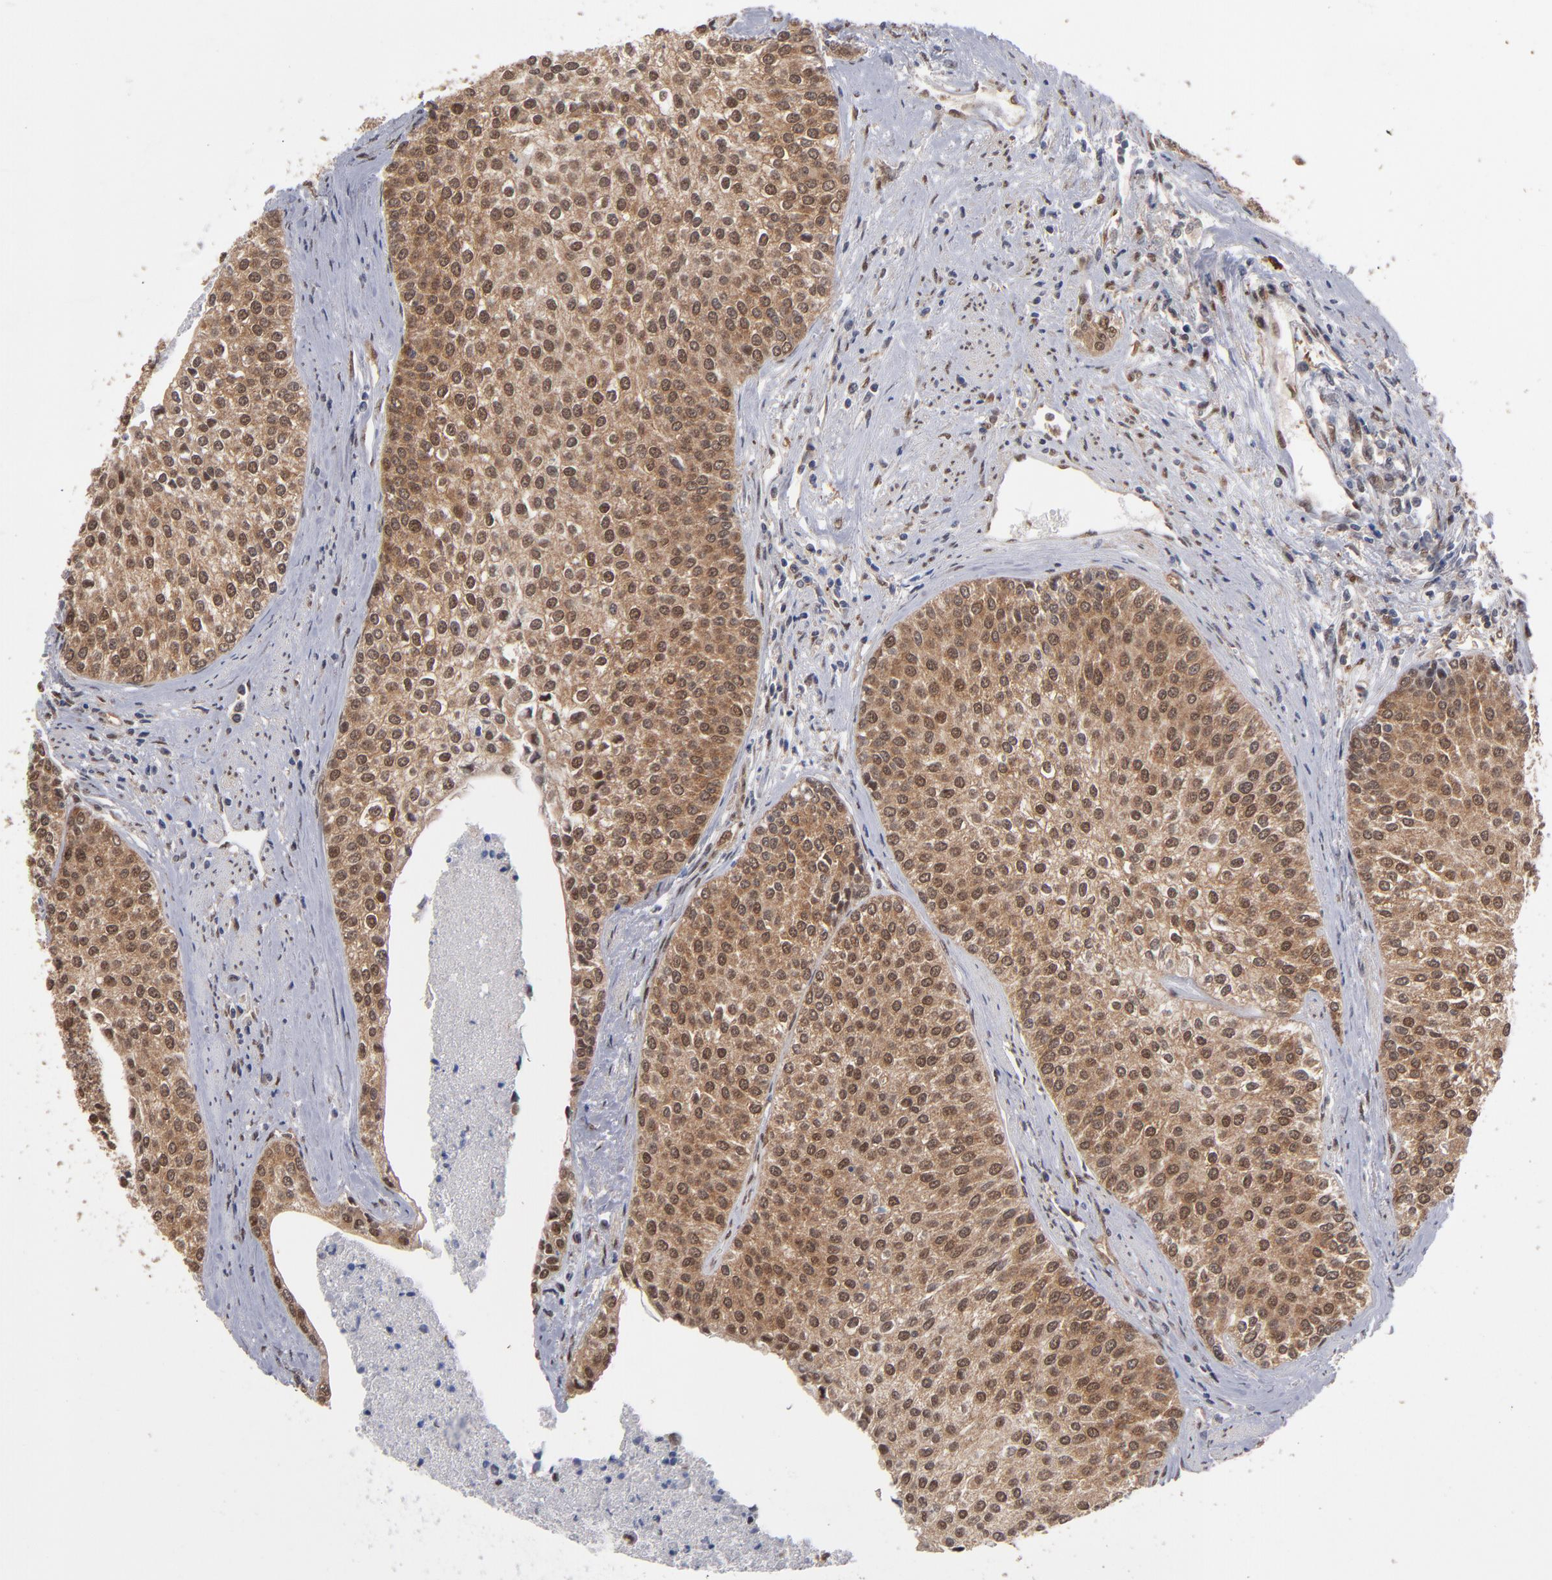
{"staining": {"intensity": "moderate", "quantity": ">75%", "location": "cytoplasmic/membranous,nuclear"}, "tissue": "urothelial cancer", "cell_type": "Tumor cells", "image_type": "cancer", "snomed": [{"axis": "morphology", "description": "Urothelial carcinoma, Low grade"}, {"axis": "topography", "description": "Urinary bladder"}], "caption": "The immunohistochemical stain labels moderate cytoplasmic/membranous and nuclear expression in tumor cells of low-grade urothelial carcinoma tissue.", "gene": "HUWE1", "patient": {"sex": "female", "age": 73}}